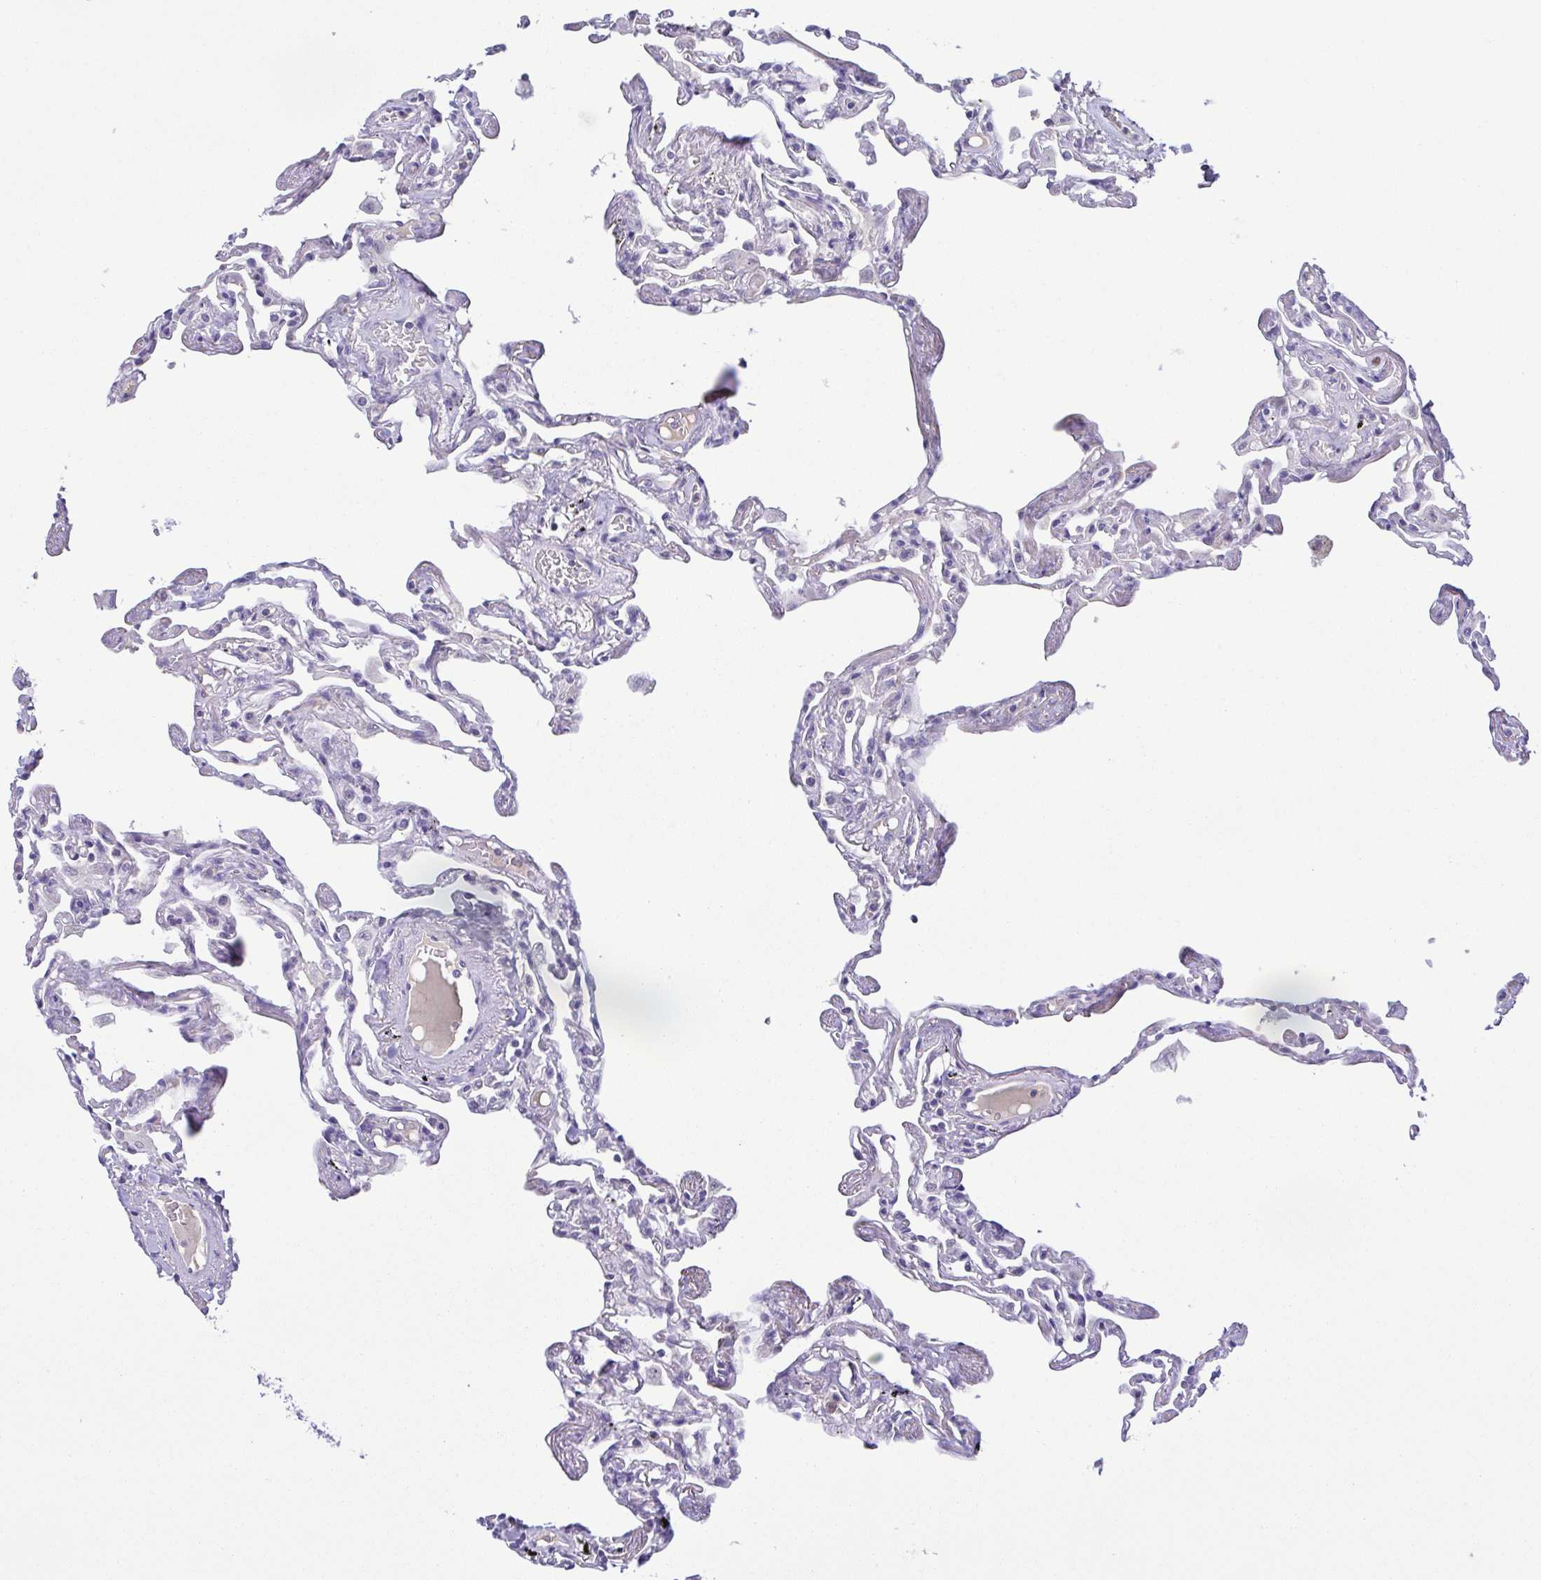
{"staining": {"intensity": "negative", "quantity": "none", "location": "none"}, "tissue": "lung", "cell_type": "Alveolar cells", "image_type": "normal", "snomed": [{"axis": "morphology", "description": "Normal tissue, NOS"}, {"axis": "topography", "description": "Lung"}], "caption": "This is a photomicrograph of IHC staining of normal lung, which shows no positivity in alveolar cells.", "gene": "TIPIN", "patient": {"sex": "female", "age": 67}}